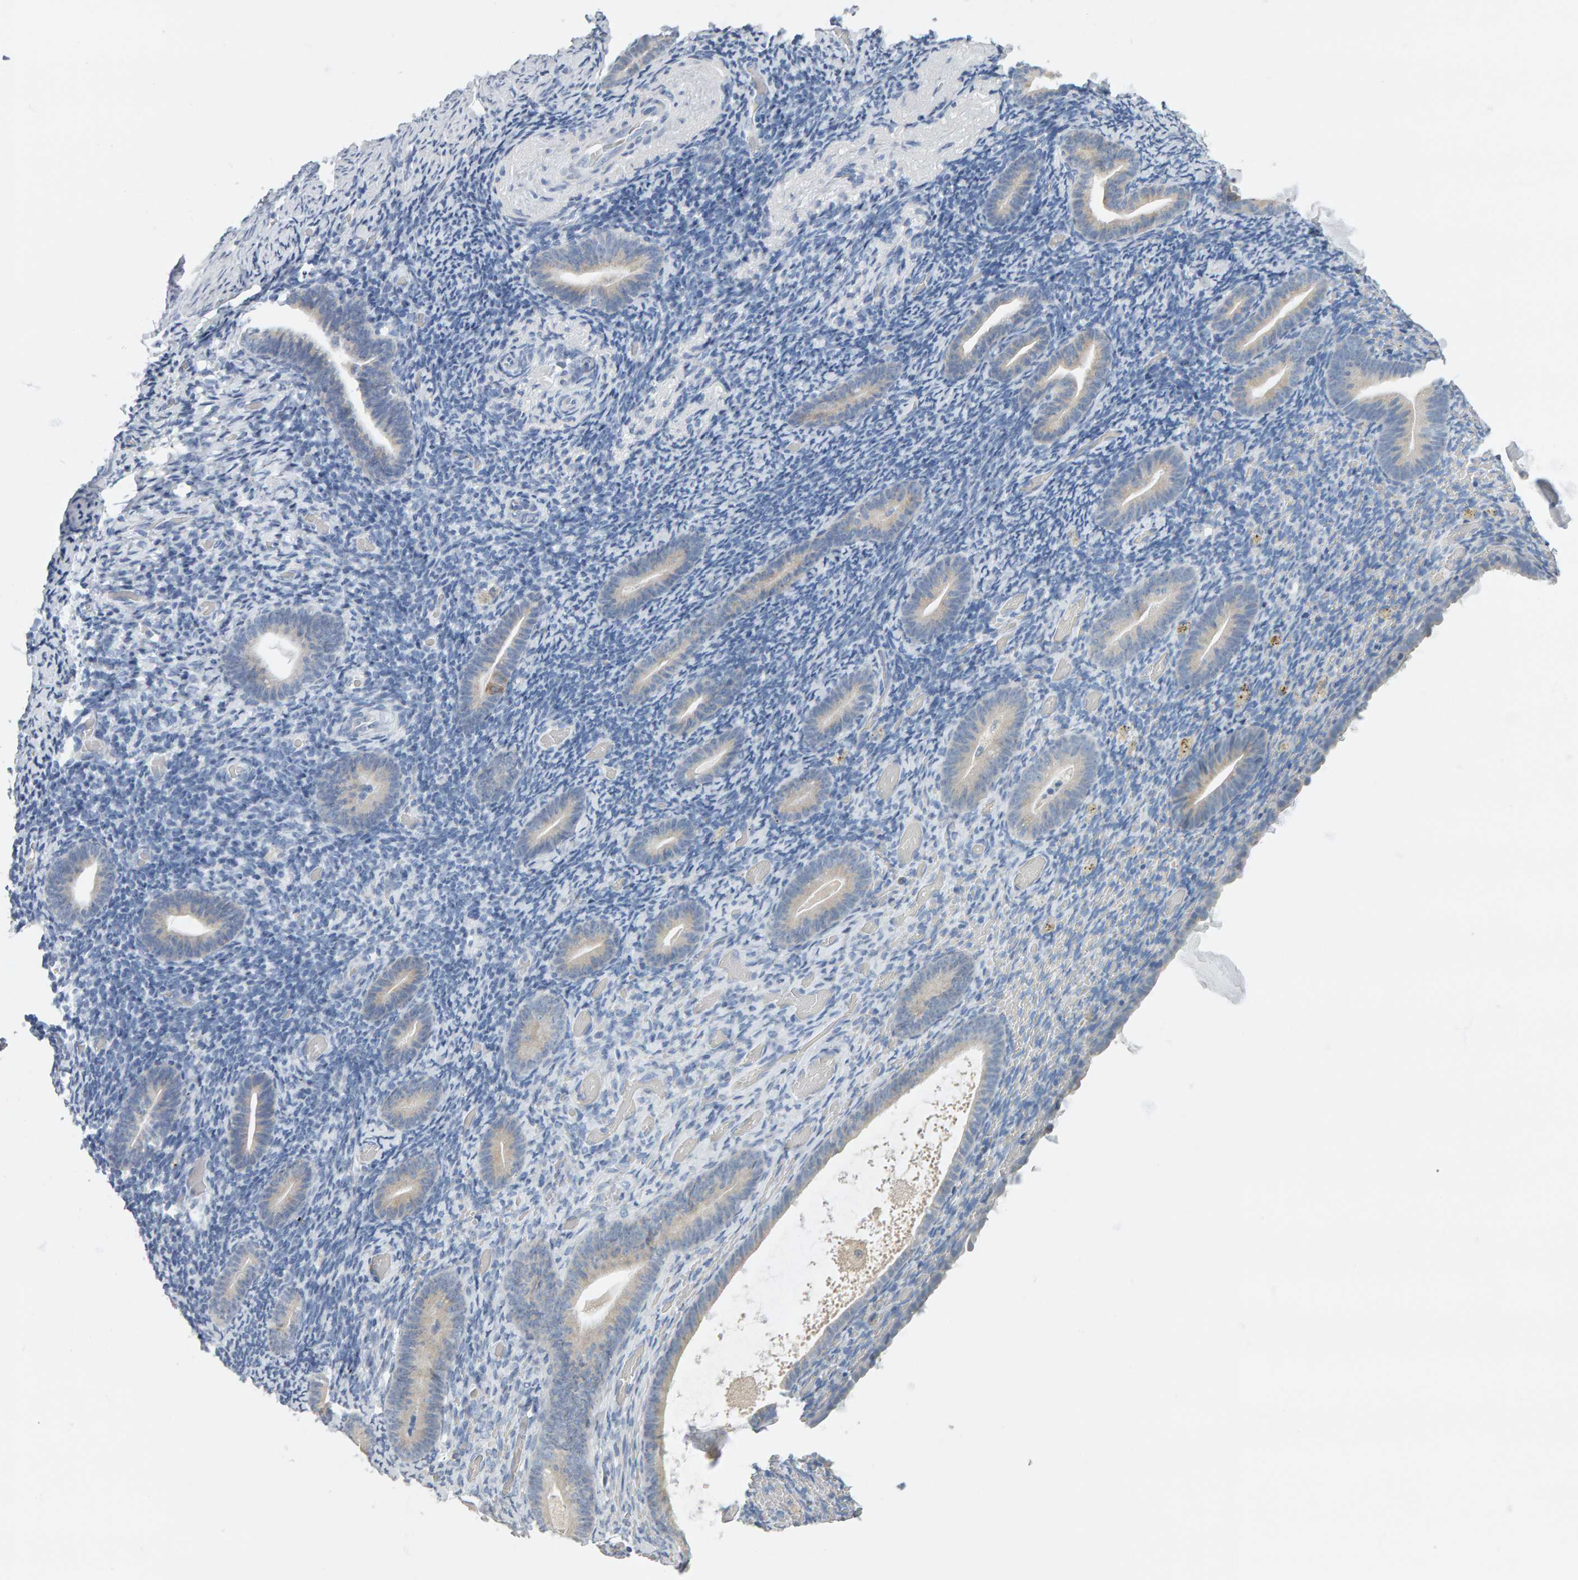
{"staining": {"intensity": "negative", "quantity": "none", "location": "none"}, "tissue": "endometrium", "cell_type": "Cells in endometrial stroma", "image_type": "normal", "snomed": [{"axis": "morphology", "description": "Normal tissue, NOS"}, {"axis": "topography", "description": "Endometrium"}], "caption": "Human endometrium stained for a protein using immunohistochemistry displays no staining in cells in endometrial stroma.", "gene": "ADHFE1", "patient": {"sex": "female", "age": 51}}